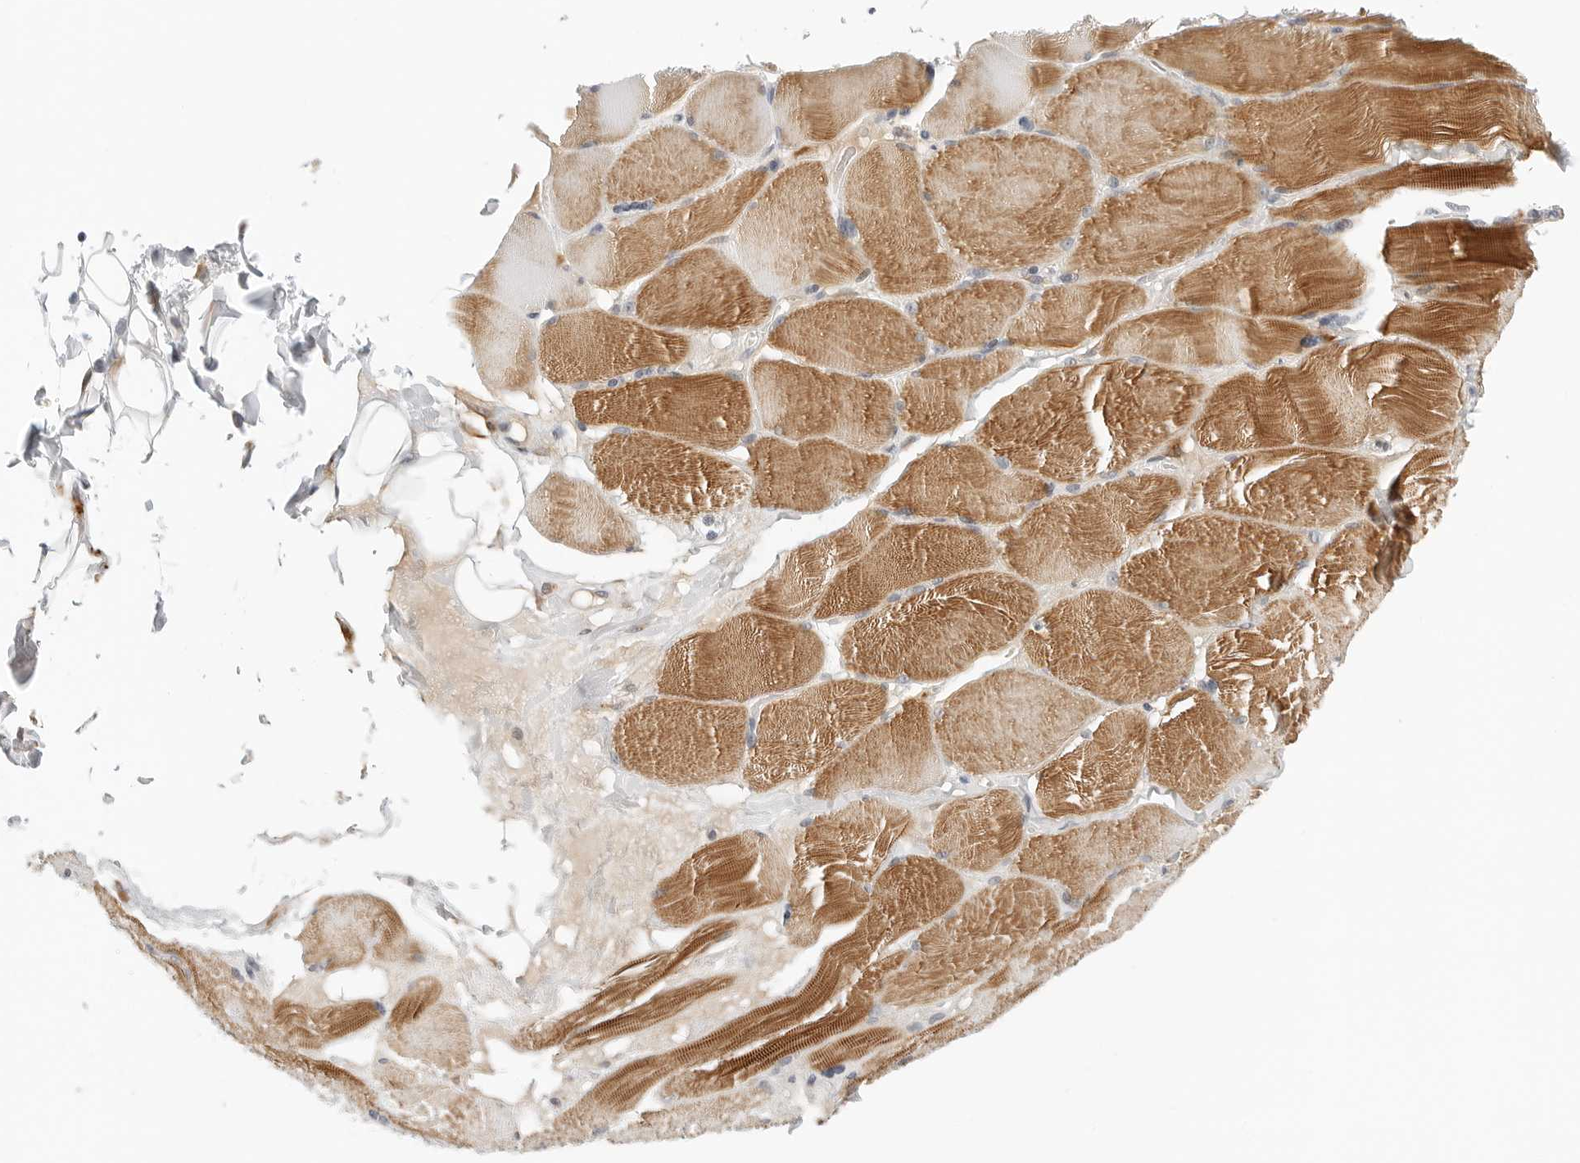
{"staining": {"intensity": "moderate", "quantity": ">75%", "location": "cytoplasmic/membranous"}, "tissue": "skeletal muscle", "cell_type": "Myocytes", "image_type": "normal", "snomed": [{"axis": "morphology", "description": "Normal tissue, NOS"}, {"axis": "topography", "description": "Skin"}, {"axis": "topography", "description": "Skeletal muscle"}], "caption": "Skeletal muscle stained with DAB (3,3'-diaminobenzidine) immunohistochemistry reveals medium levels of moderate cytoplasmic/membranous positivity in about >75% of myocytes. (DAB (3,3'-diaminobenzidine) = brown stain, brightfield microscopy at high magnification).", "gene": "TSEN2", "patient": {"sex": "male", "age": 83}}